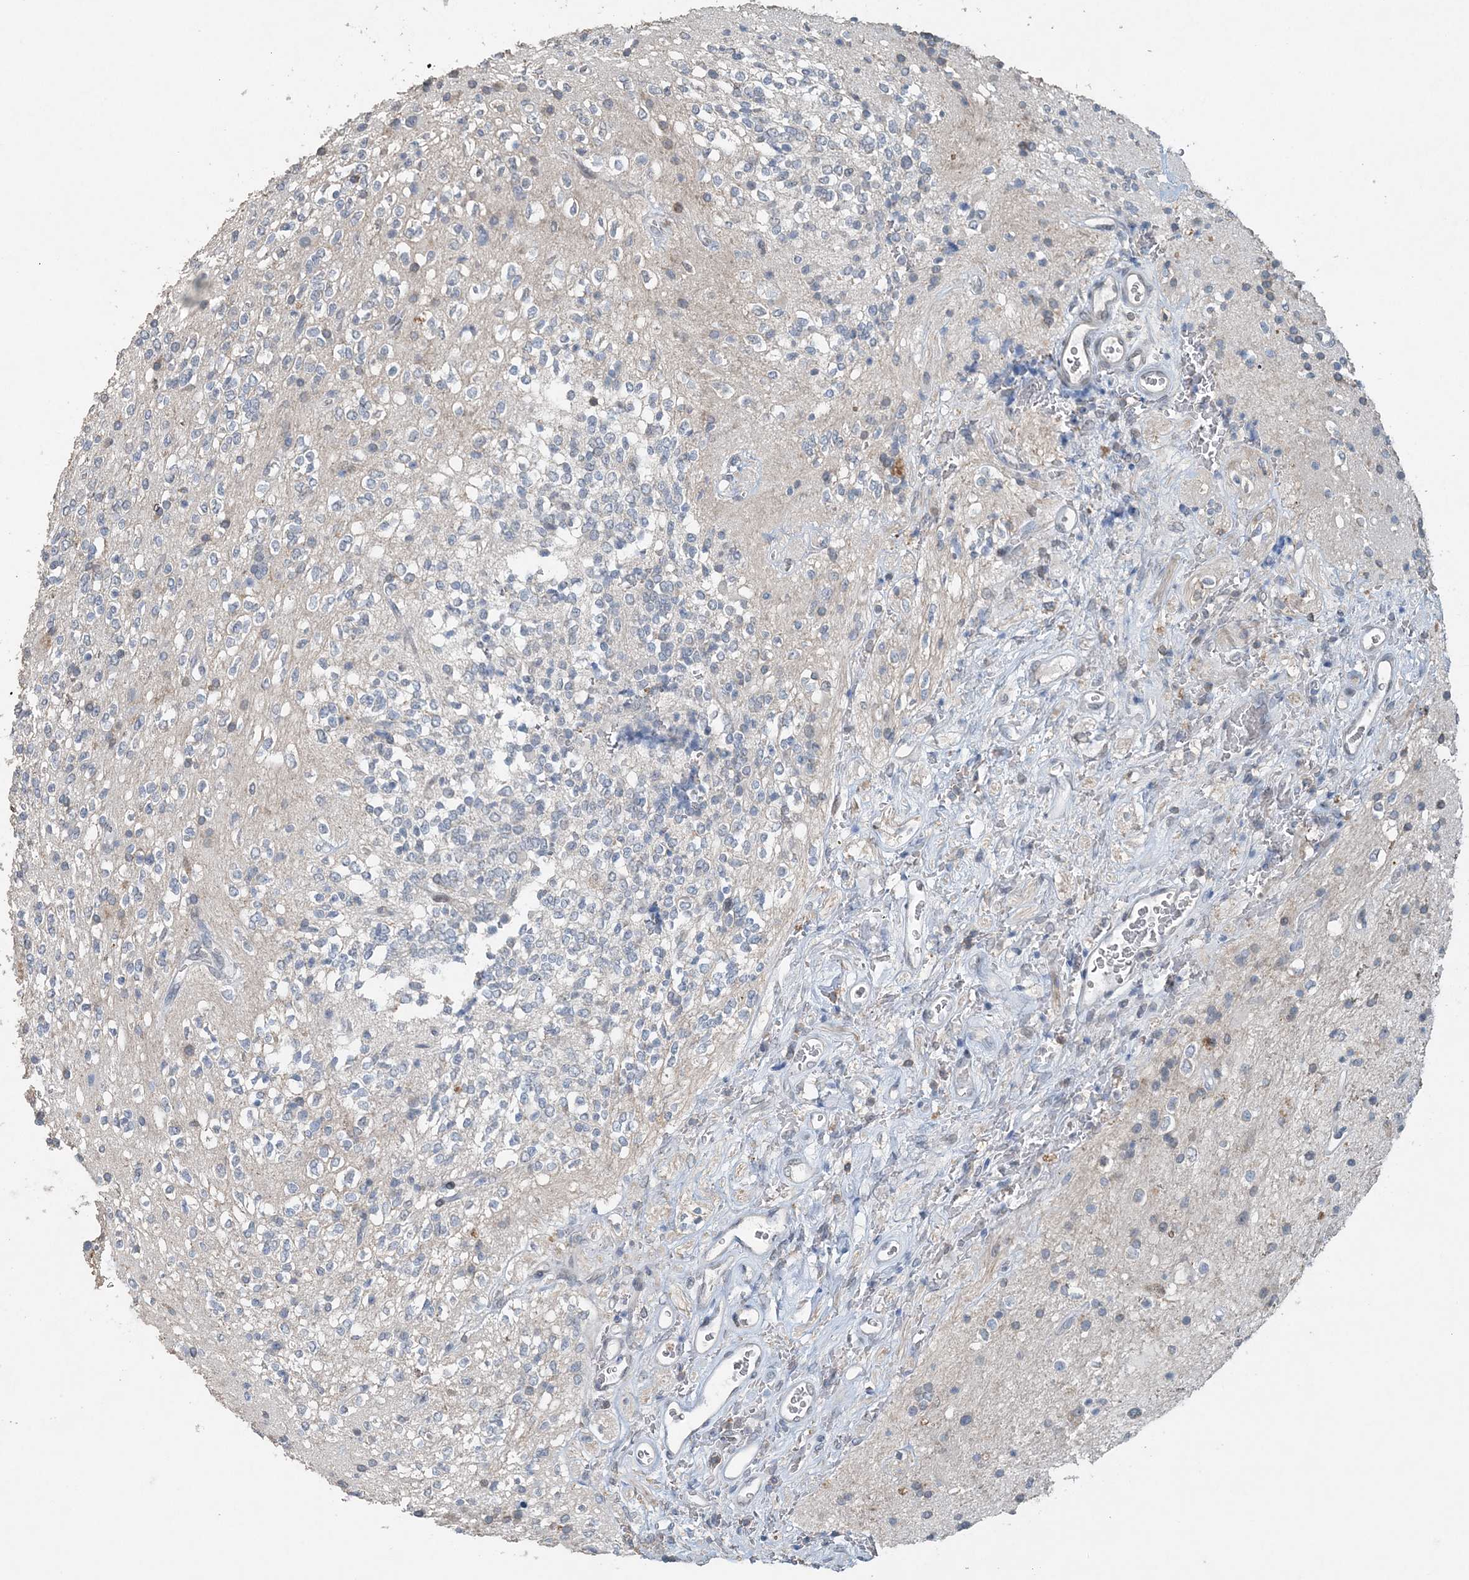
{"staining": {"intensity": "negative", "quantity": "none", "location": "none"}, "tissue": "glioma", "cell_type": "Tumor cells", "image_type": "cancer", "snomed": [{"axis": "morphology", "description": "Glioma, malignant, High grade"}, {"axis": "topography", "description": "Brain"}], "caption": "Immunohistochemistry (IHC) photomicrograph of neoplastic tissue: malignant glioma (high-grade) stained with DAB (3,3'-diaminobenzidine) exhibits no significant protein positivity in tumor cells.", "gene": "FAM110A", "patient": {"sex": "male", "age": 34}}